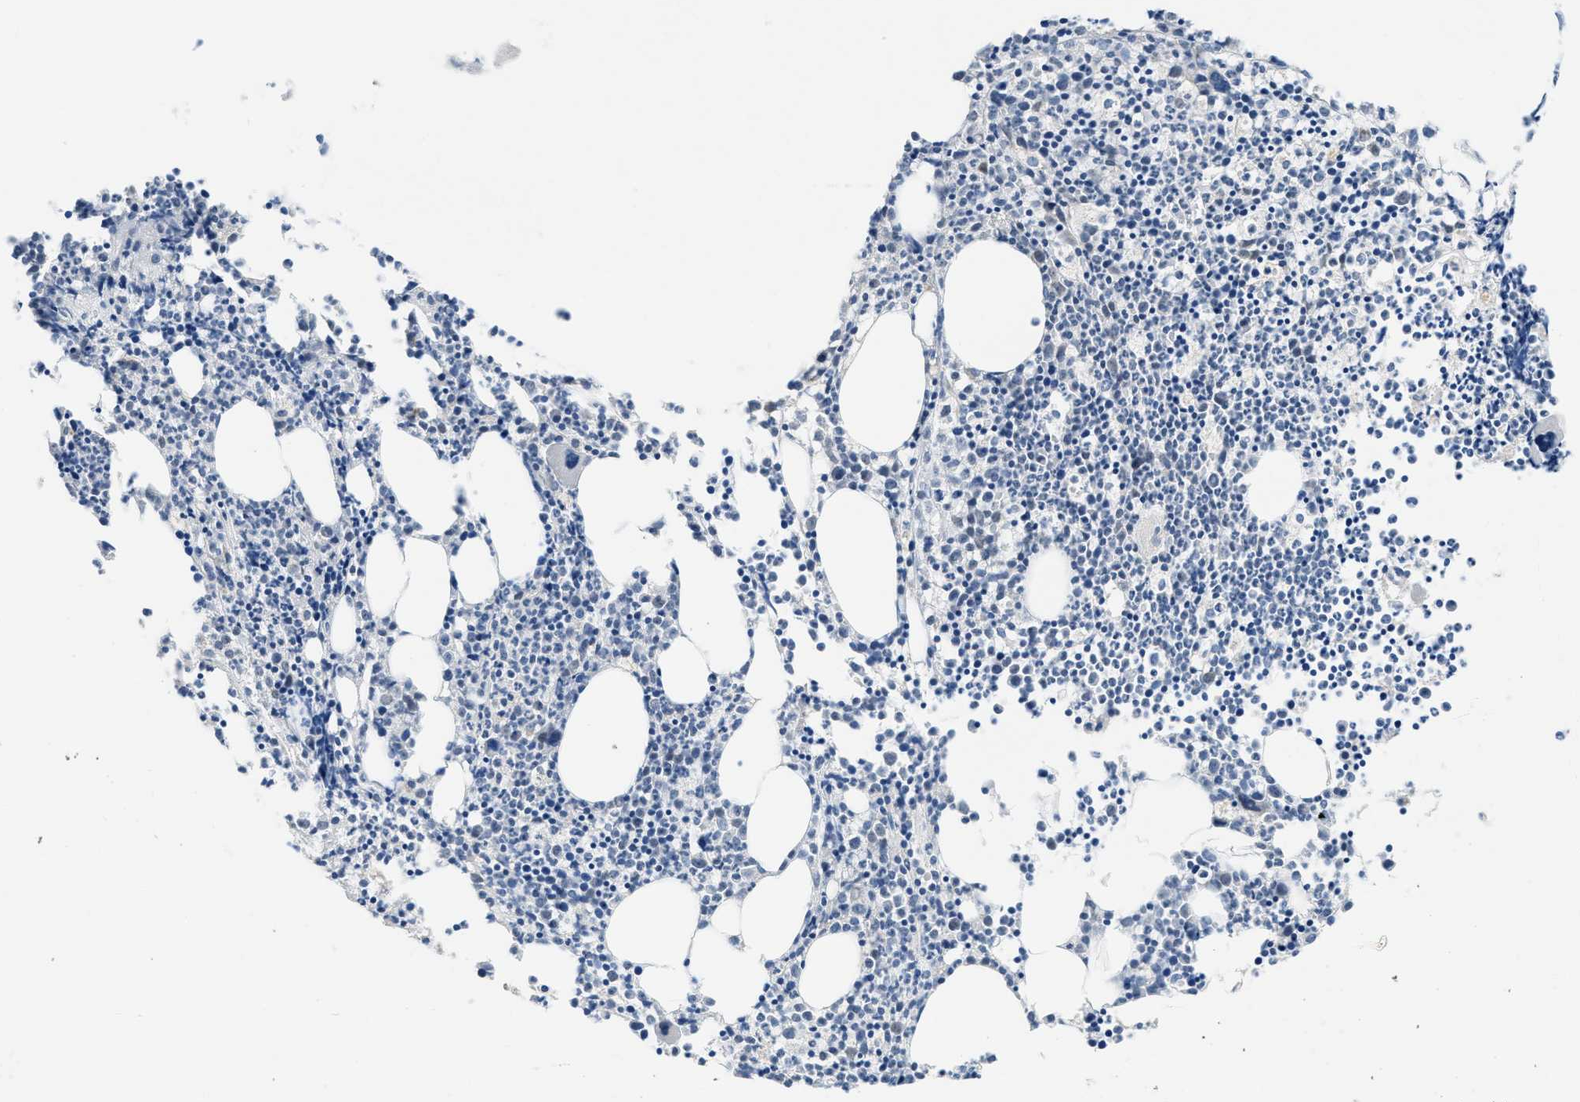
{"staining": {"intensity": "negative", "quantity": "none", "location": "none"}, "tissue": "bone marrow", "cell_type": "Hematopoietic cells", "image_type": "normal", "snomed": [{"axis": "morphology", "description": "Normal tissue, NOS"}, {"axis": "morphology", "description": "Inflammation, NOS"}, {"axis": "topography", "description": "Bone marrow"}], "caption": "This is a micrograph of immunohistochemistry staining of normal bone marrow, which shows no positivity in hematopoietic cells.", "gene": "SFXN2", "patient": {"sex": "female", "age": 53}}